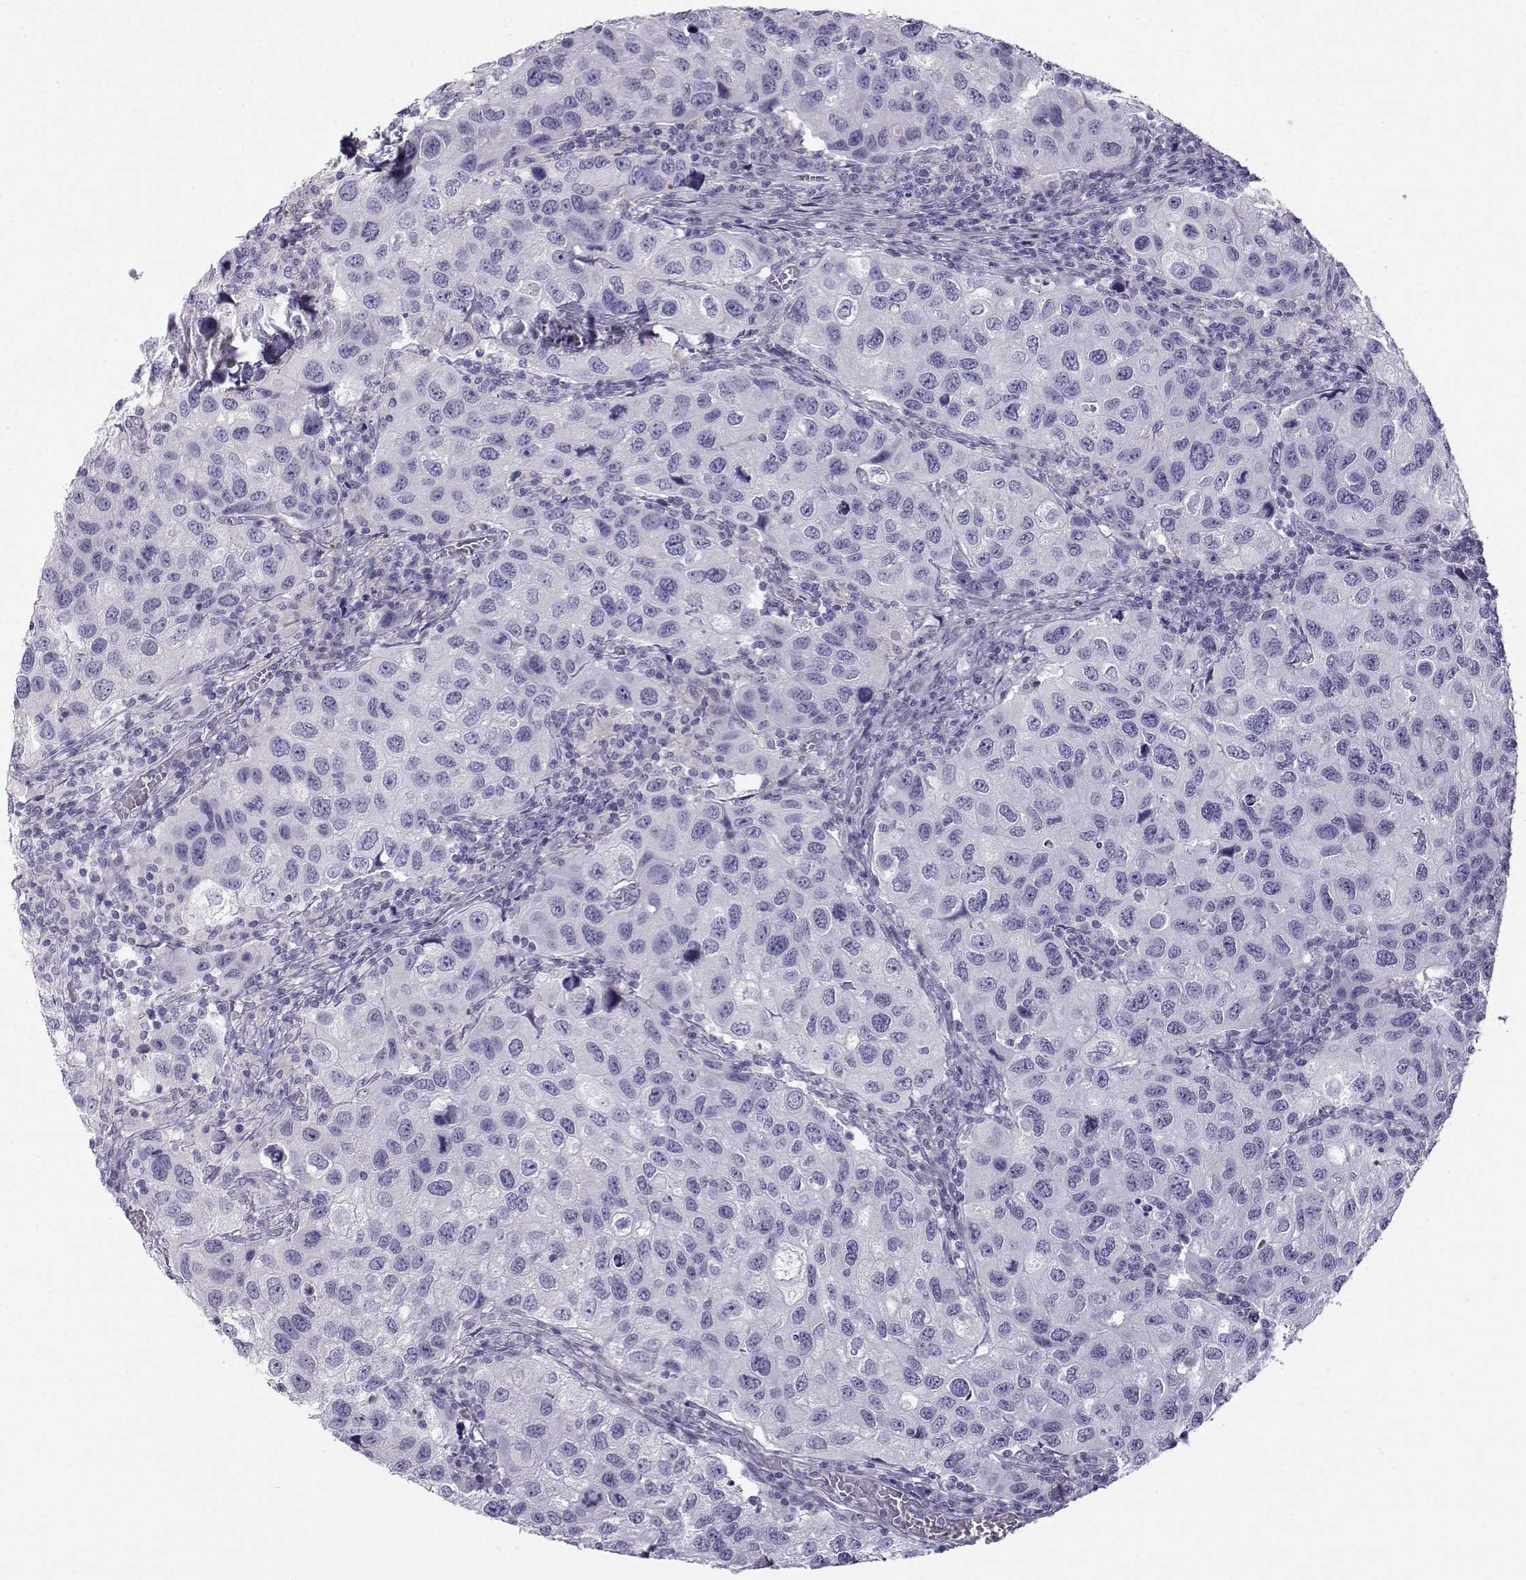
{"staining": {"intensity": "negative", "quantity": "none", "location": "none"}, "tissue": "urothelial cancer", "cell_type": "Tumor cells", "image_type": "cancer", "snomed": [{"axis": "morphology", "description": "Urothelial carcinoma, High grade"}, {"axis": "topography", "description": "Urinary bladder"}], "caption": "Tumor cells are negative for protein expression in human urothelial cancer.", "gene": "FBXO24", "patient": {"sex": "male", "age": 79}}